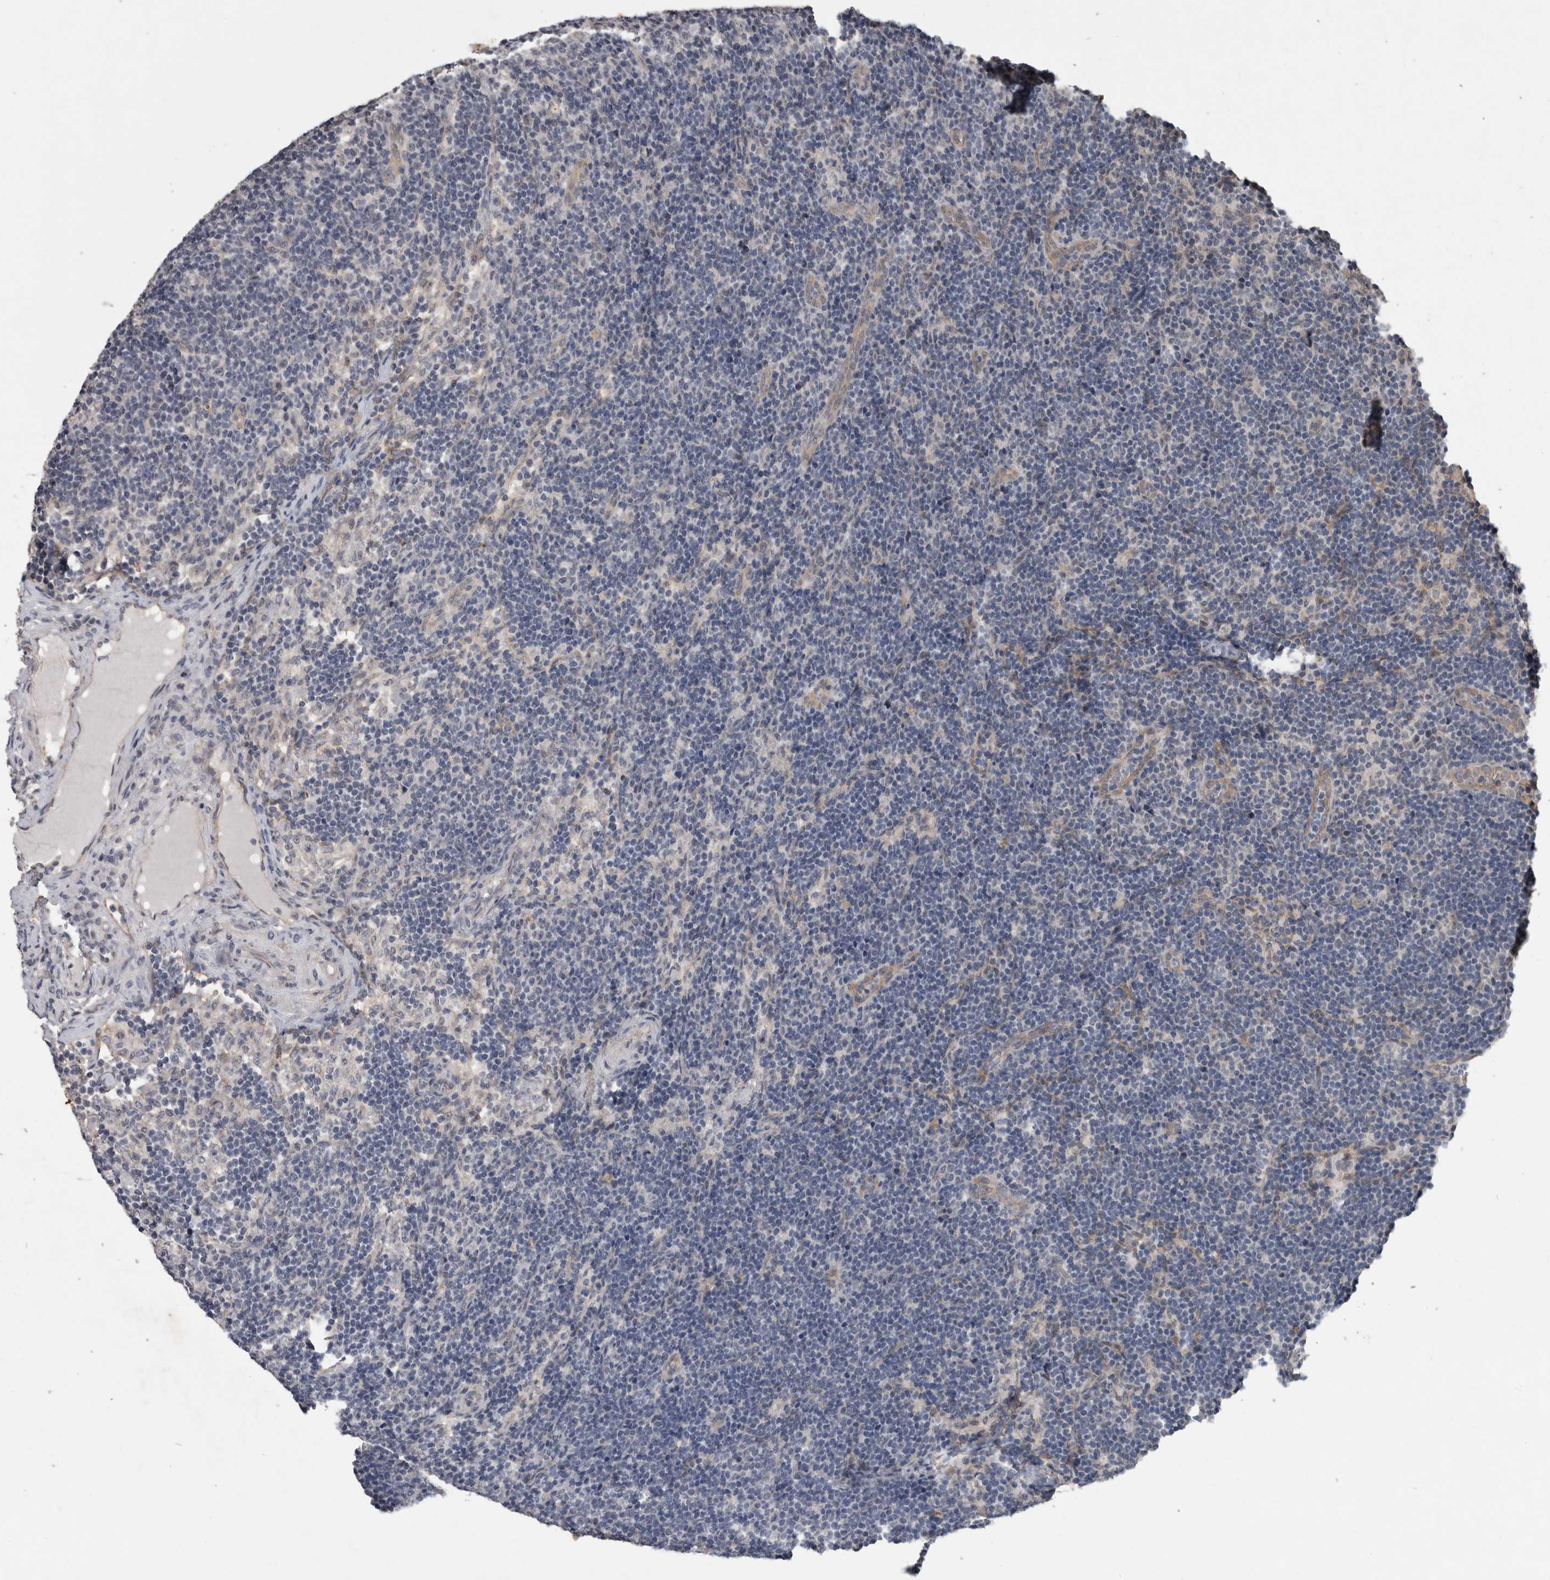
{"staining": {"intensity": "negative", "quantity": "none", "location": "none"}, "tissue": "lymph node", "cell_type": "Germinal center cells", "image_type": "normal", "snomed": [{"axis": "morphology", "description": "Normal tissue, NOS"}, {"axis": "topography", "description": "Lymph node"}], "caption": "Histopathology image shows no significant protein expression in germinal center cells of normal lymph node.", "gene": "RHPN1", "patient": {"sex": "female", "age": 22}}